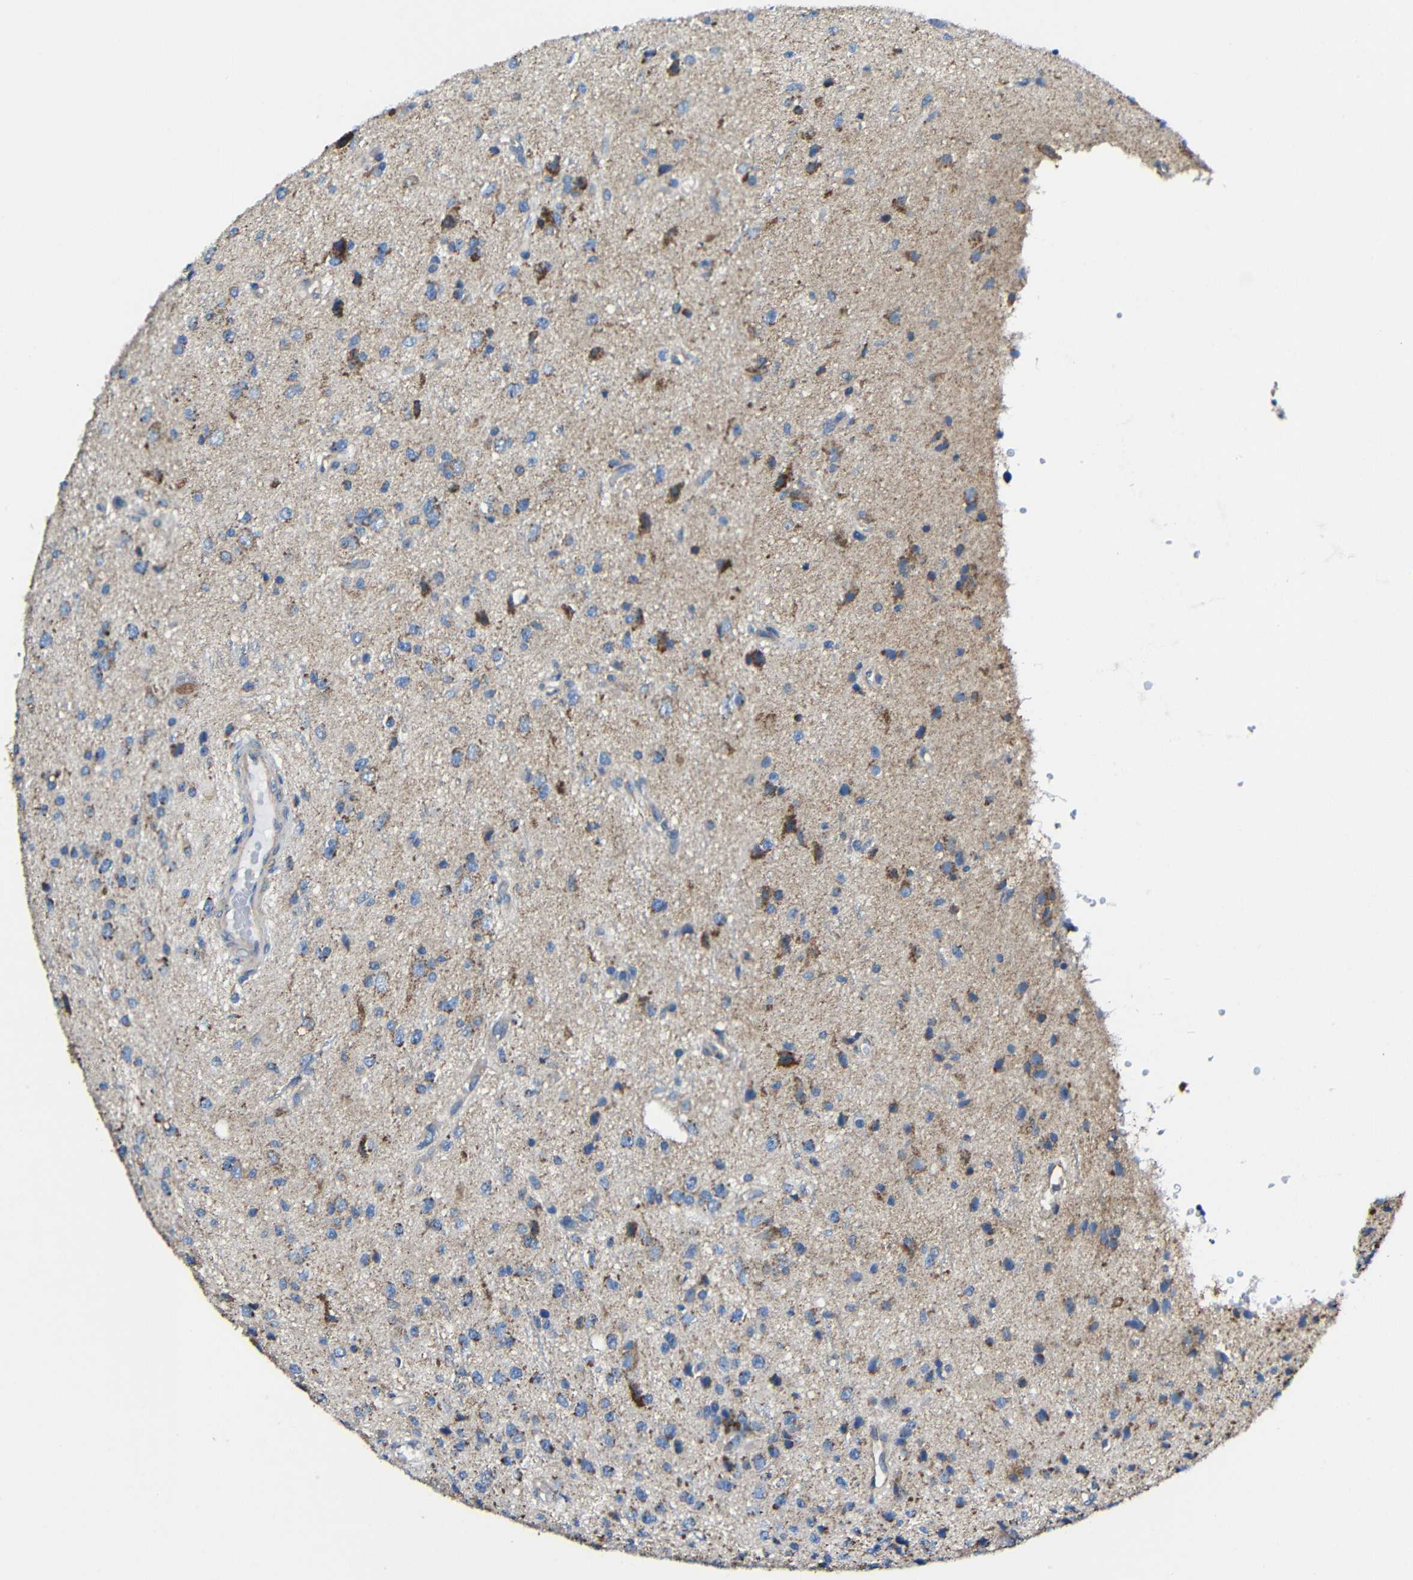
{"staining": {"intensity": "moderate", "quantity": "25%-75%", "location": "cytoplasmic/membranous"}, "tissue": "glioma", "cell_type": "Tumor cells", "image_type": "cancer", "snomed": [{"axis": "morphology", "description": "Glioma, malignant, High grade"}, {"axis": "topography", "description": "pancreas cauda"}], "caption": "IHC staining of high-grade glioma (malignant), which reveals medium levels of moderate cytoplasmic/membranous positivity in about 25%-75% of tumor cells indicating moderate cytoplasmic/membranous protein staining. The staining was performed using DAB (3,3'-diaminobenzidine) (brown) for protein detection and nuclei were counterstained in hematoxylin (blue).", "gene": "INTS6L", "patient": {"sex": "male", "age": 60}}